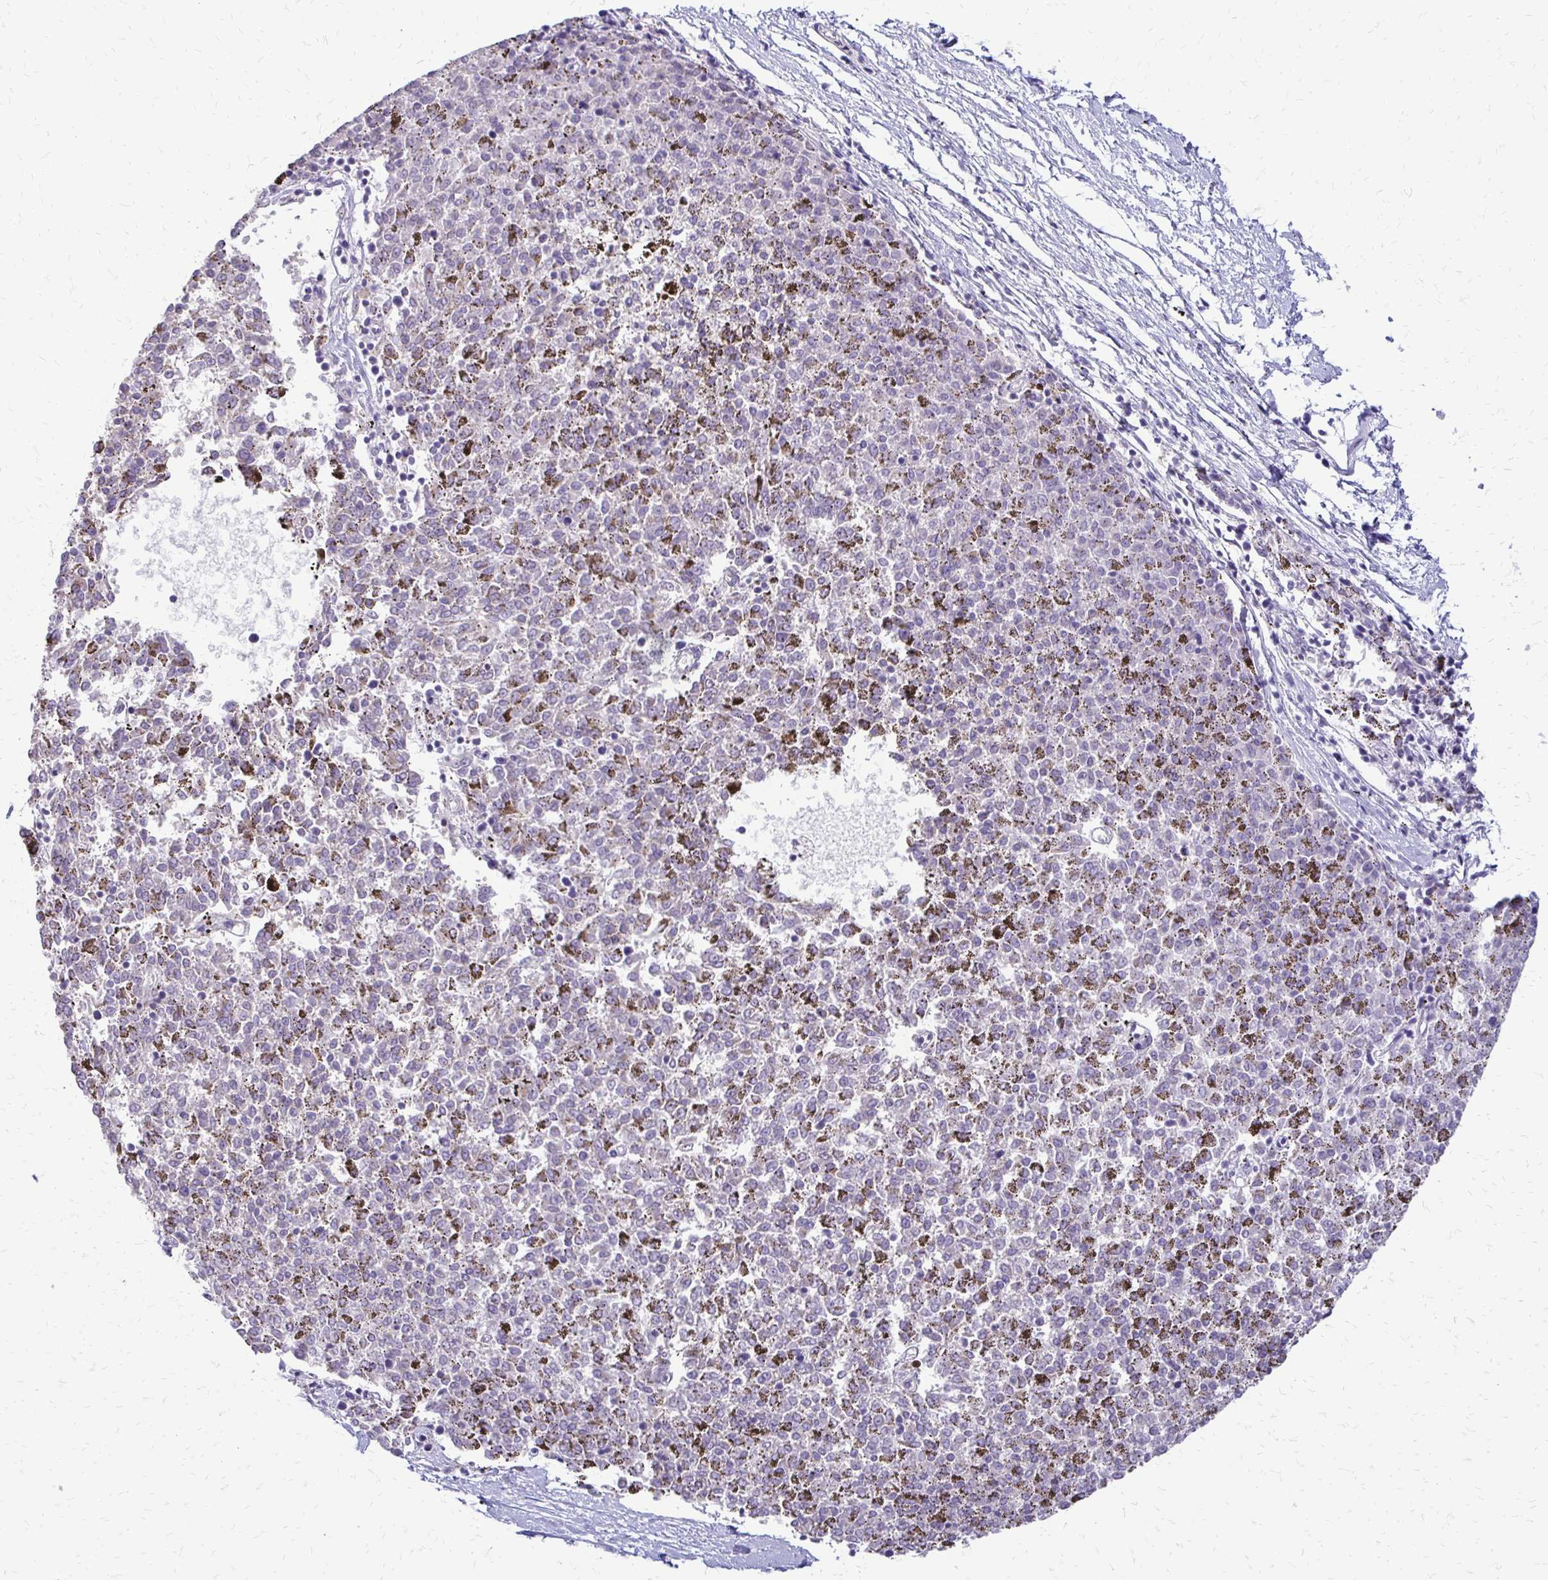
{"staining": {"intensity": "negative", "quantity": "none", "location": "none"}, "tissue": "melanoma", "cell_type": "Tumor cells", "image_type": "cancer", "snomed": [{"axis": "morphology", "description": "Malignant melanoma, NOS"}, {"axis": "topography", "description": "Skin"}], "caption": "This is a micrograph of immunohistochemistry staining of melanoma, which shows no expression in tumor cells.", "gene": "ALPG", "patient": {"sex": "female", "age": 72}}